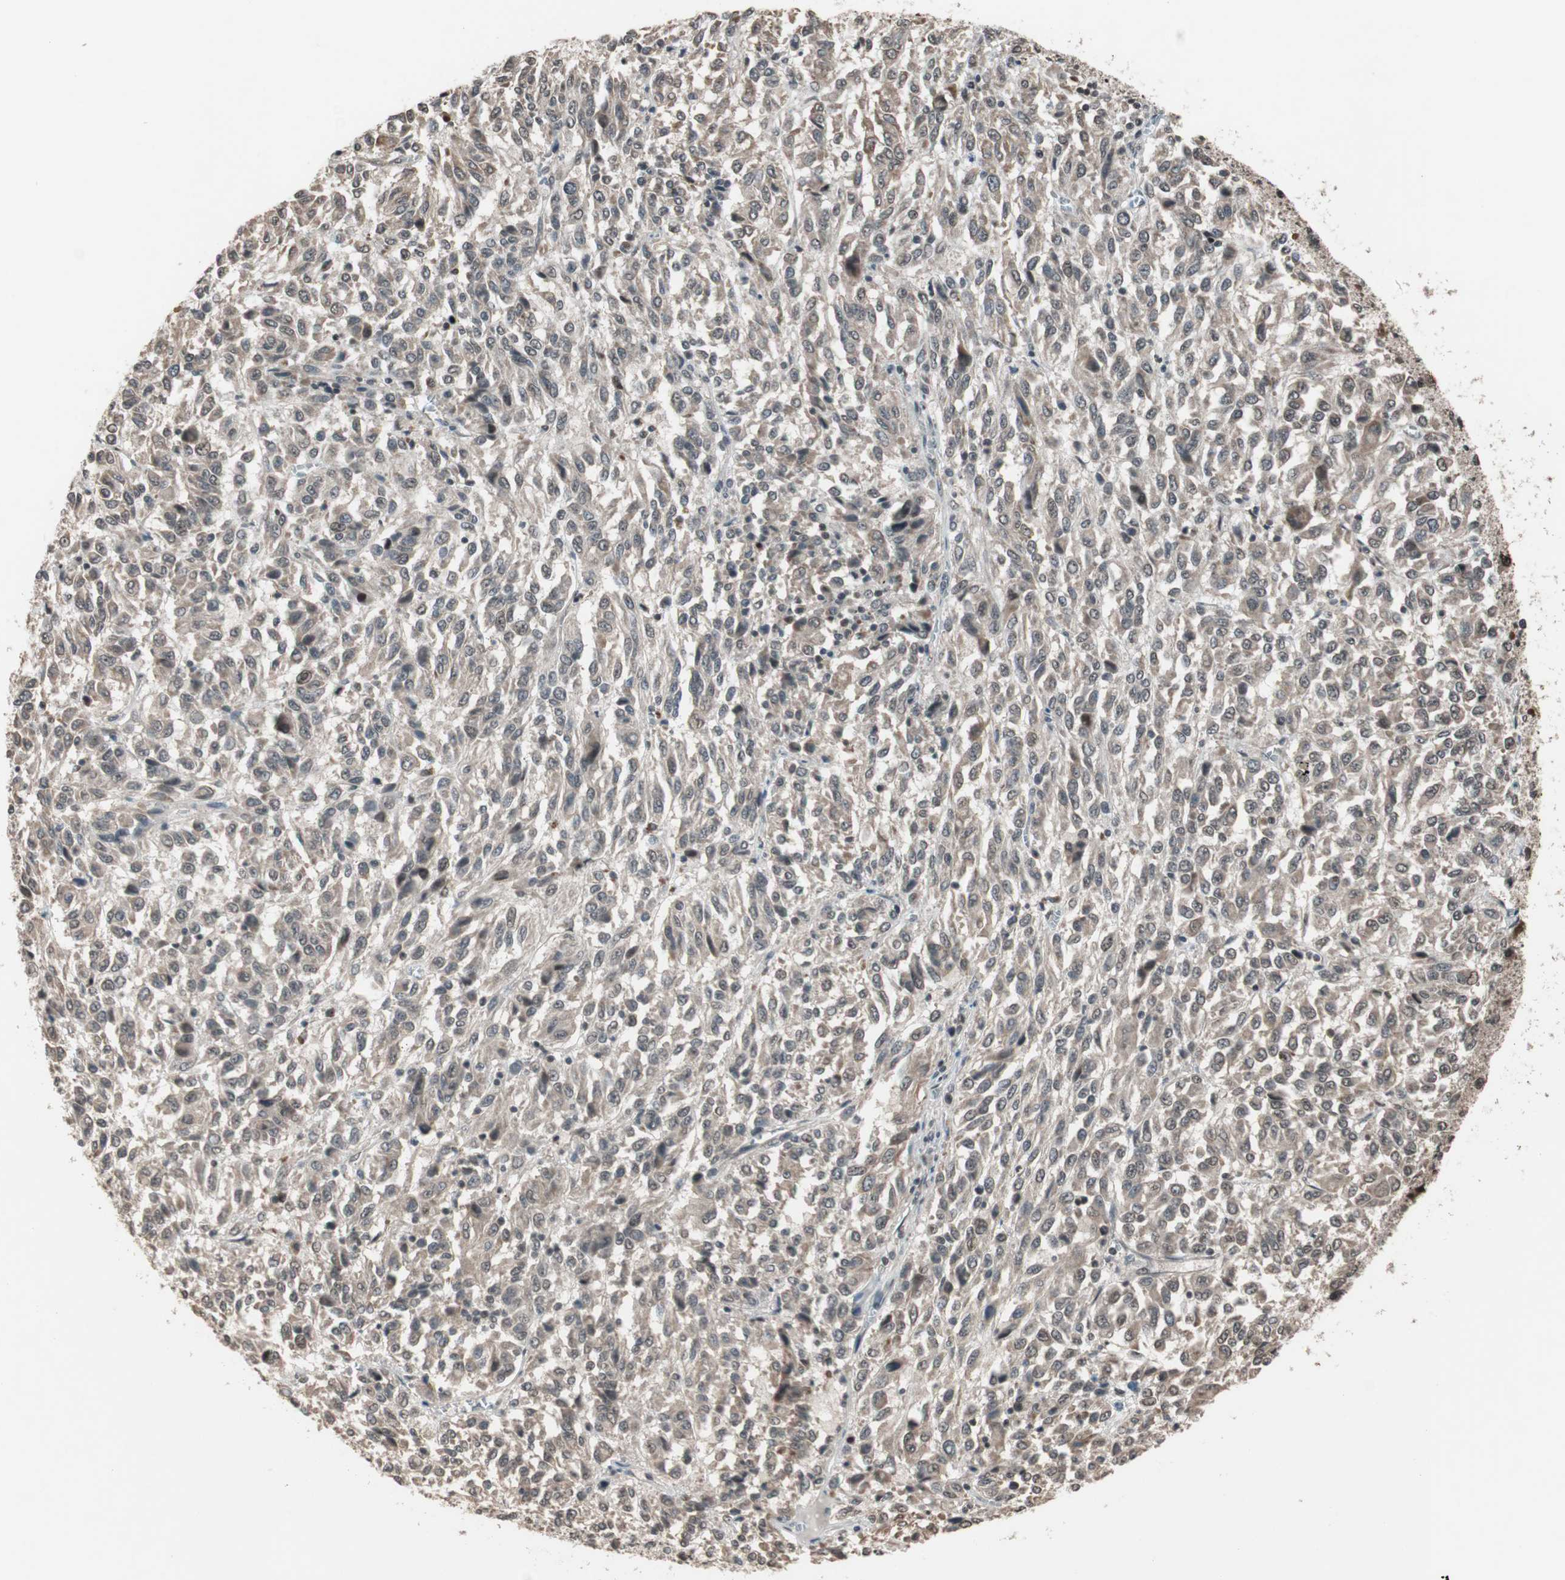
{"staining": {"intensity": "weak", "quantity": "25%-75%", "location": "cytoplasmic/membranous"}, "tissue": "melanoma", "cell_type": "Tumor cells", "image_type": "cancer", "snomed": [{"axis": "morphology", "description": "Malignant melanoma, Metastatic site"}, {"axis": "topography", "description": "Lung"}], "caption": "Melanoma stained with DAB (3,3'-diaminobenzidine) immunohistochemistry (IHC) reveals low levels of weak cytoplasmic/membranous staining in approximately 25%-75% of tumor cells. Immunohistochemistry stains the protein in brown and the nuclei are stained blue.", "gene": "DRAP1", "patient": {"sex": "male", "age": 64}}